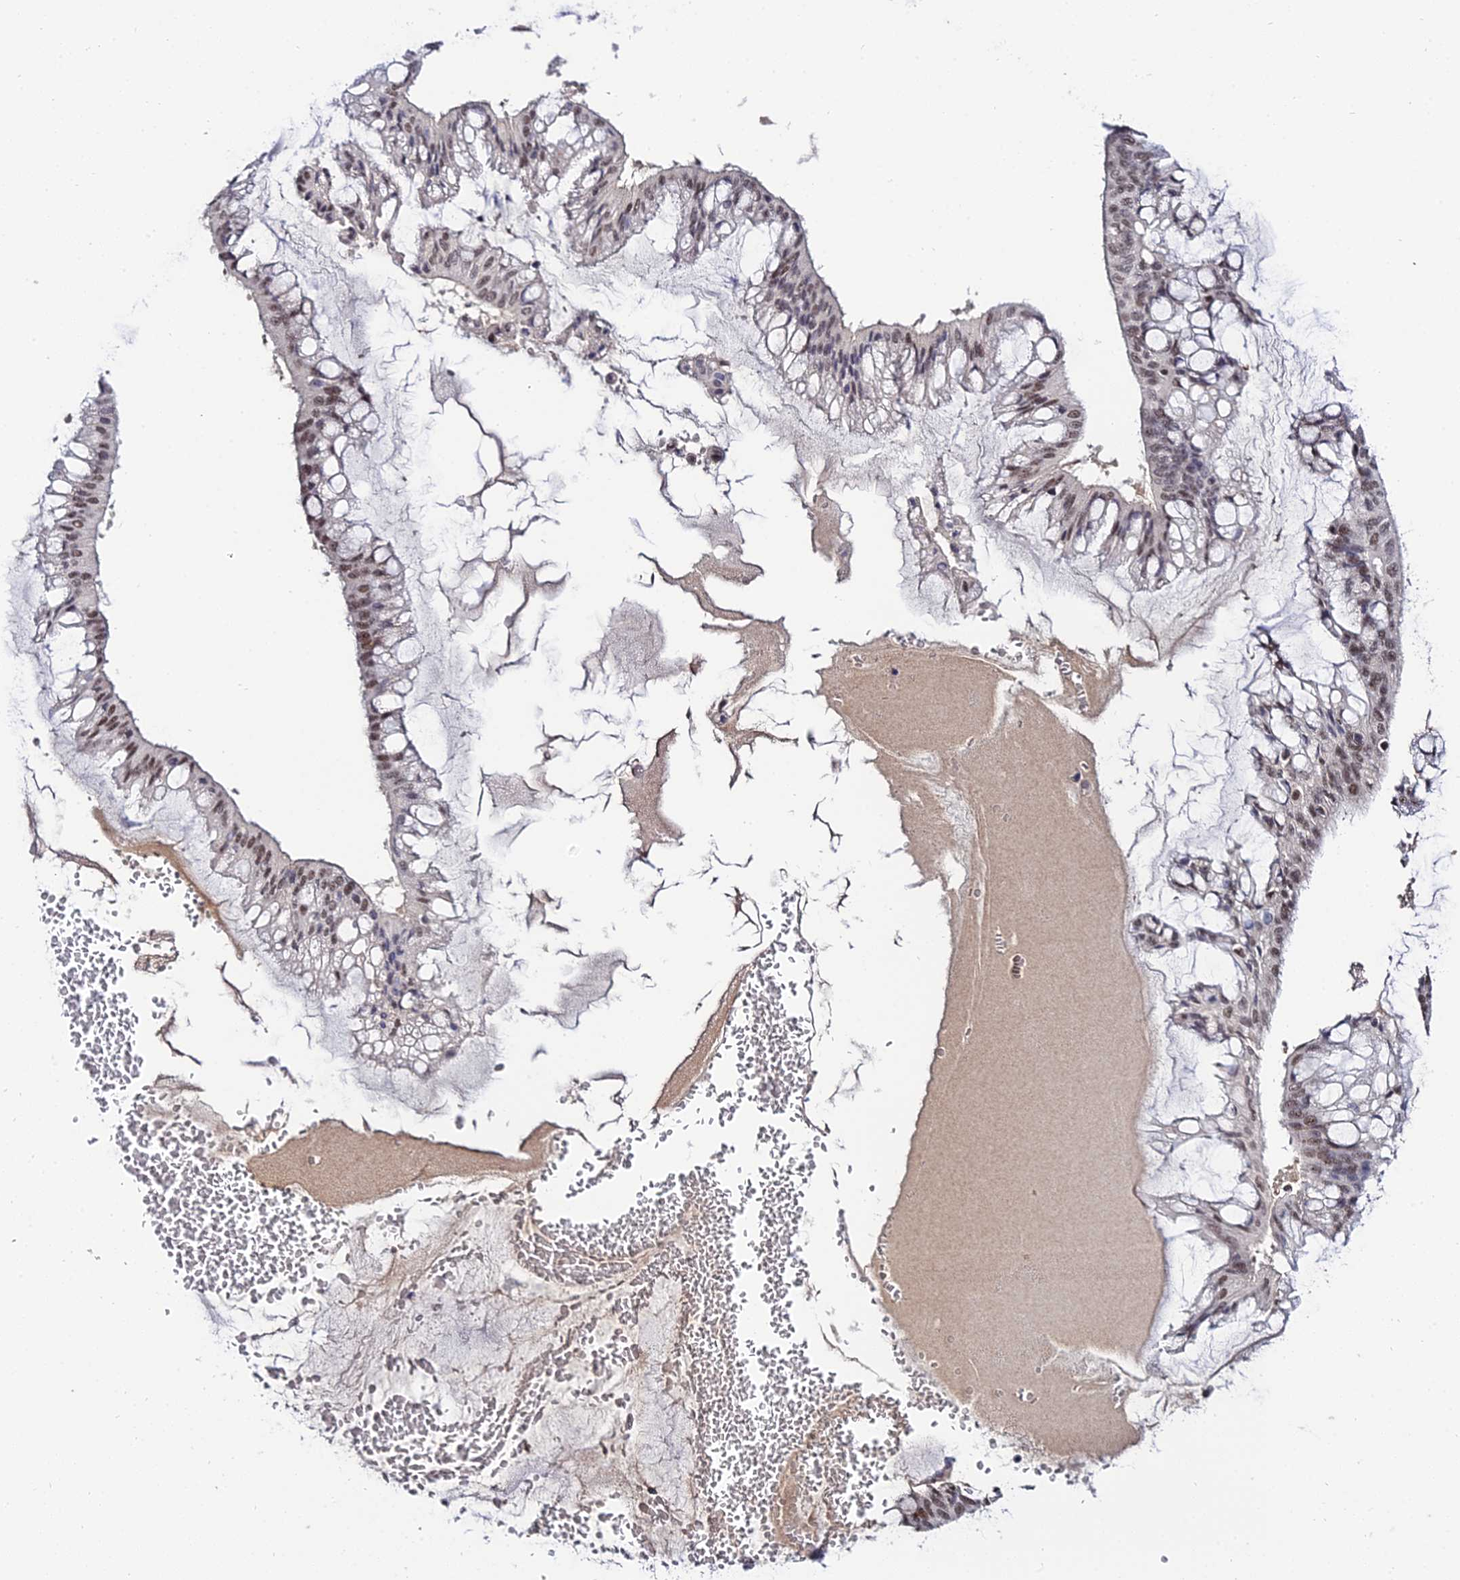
{"staining": {"intensity": "moderate", "quantity": ">75%", "location": "nuclear"}, "tissue": "ovarian cancer", "cell_type": "Tumor cells", "image_type": "cancer", "snomed": [{"axis": "morphology", "description": "Cystadenocarcinoma, mucinous, NOS"}, {"axis": "topography", "description": "Ovary"}], "caption": "IHC micrograph of neoplastic tissue: mucinous cystadenocarcinoma (ovarian) stained using immunohistochemistry (IHC) shows medium levels of moderate protein expression localized specifically in the nuclear of tumor cells, appearing as a nuclear brown color.", "gene": "EXOSC3", "patient": {"sex": "female", "age": 73}}